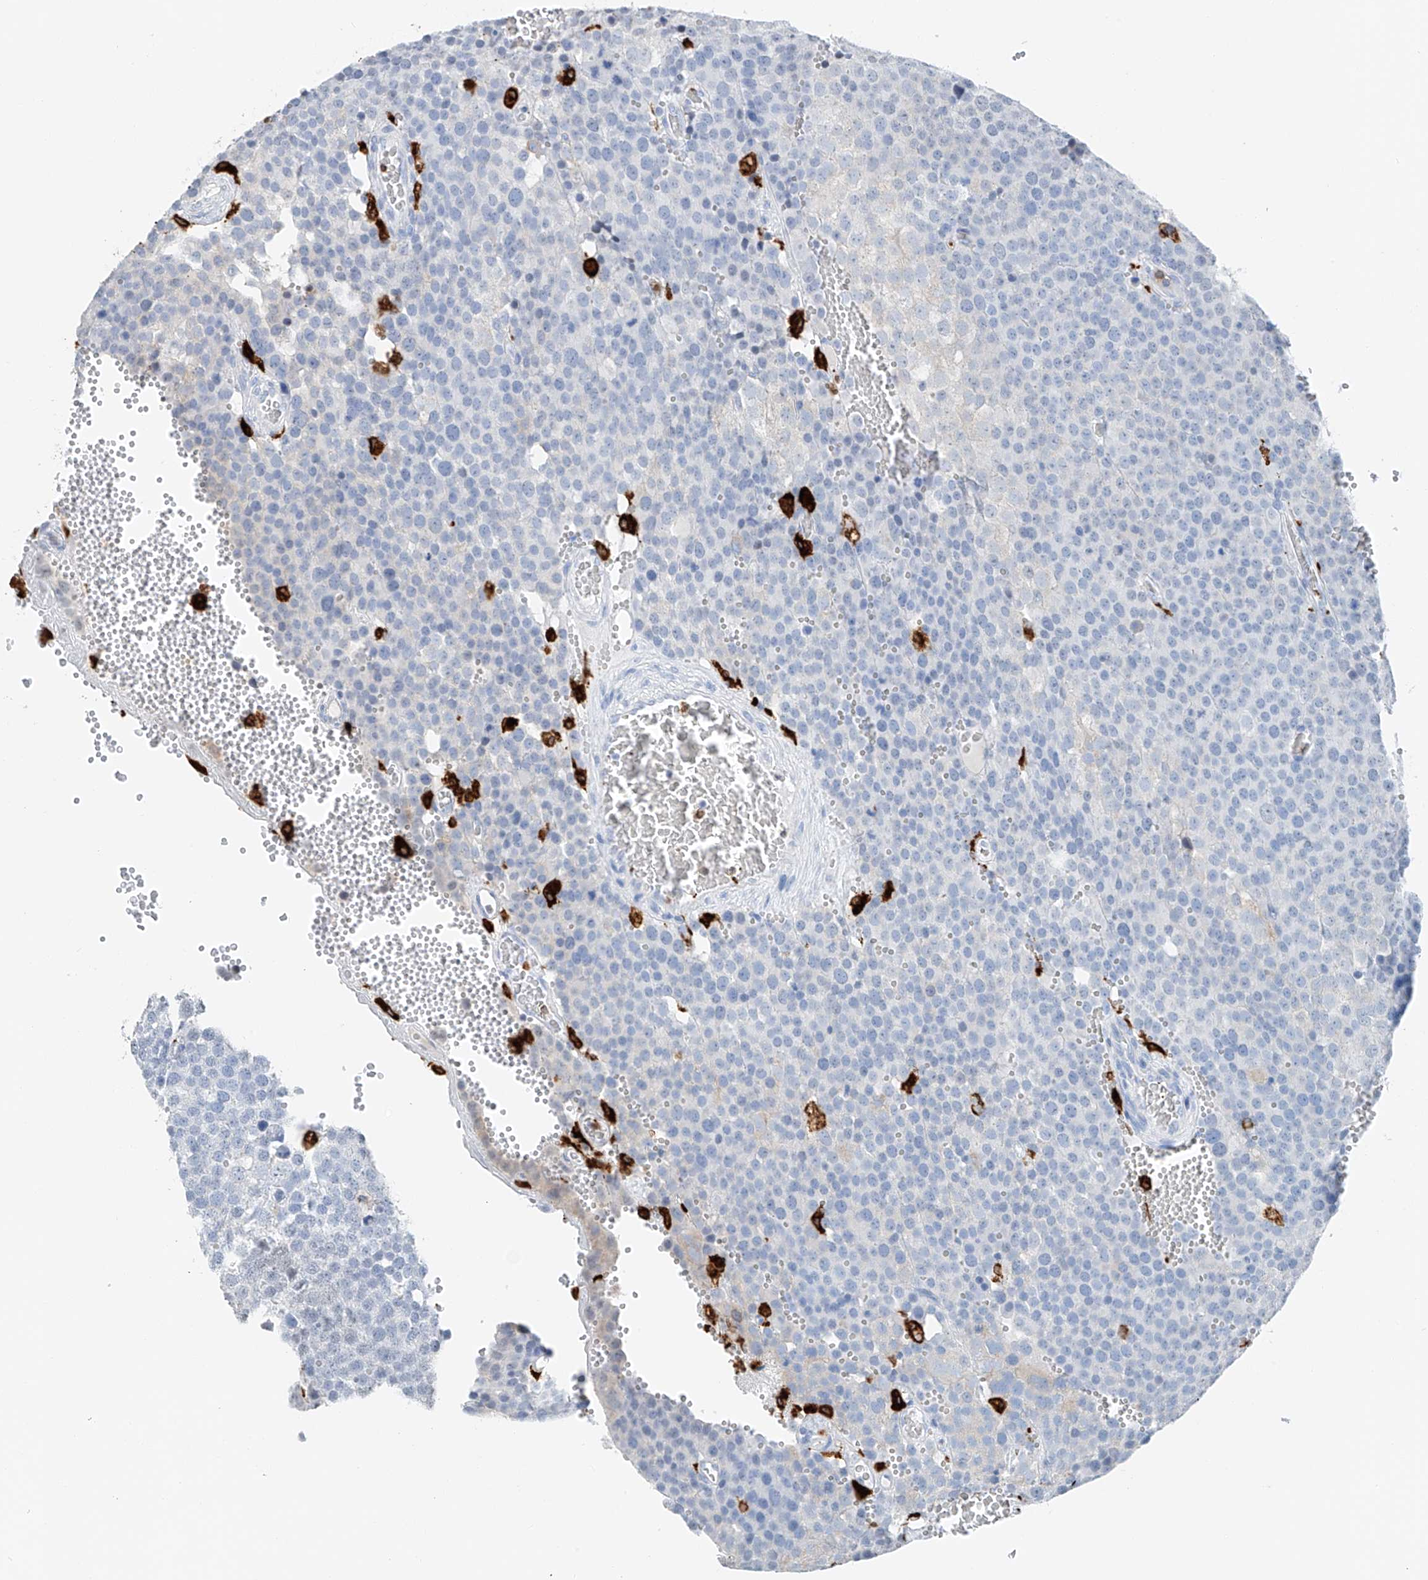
{"staining": {"intensity": "negative", "quantity": "none", "location": "none"}, "tissue": "testis cancer", "cell_type": "Tumor cells", "image_type": "cancer", "snomed": [{"axis": "morphology", "description": "Seminoma, NOS"}, {"axis": "topography", "description": "Testis"}], "caption": "Tumor cells show no significant protein staining in testis cancer.", "gene": "TBXAS1", "patient": {"sex": "male", "age": 71}}